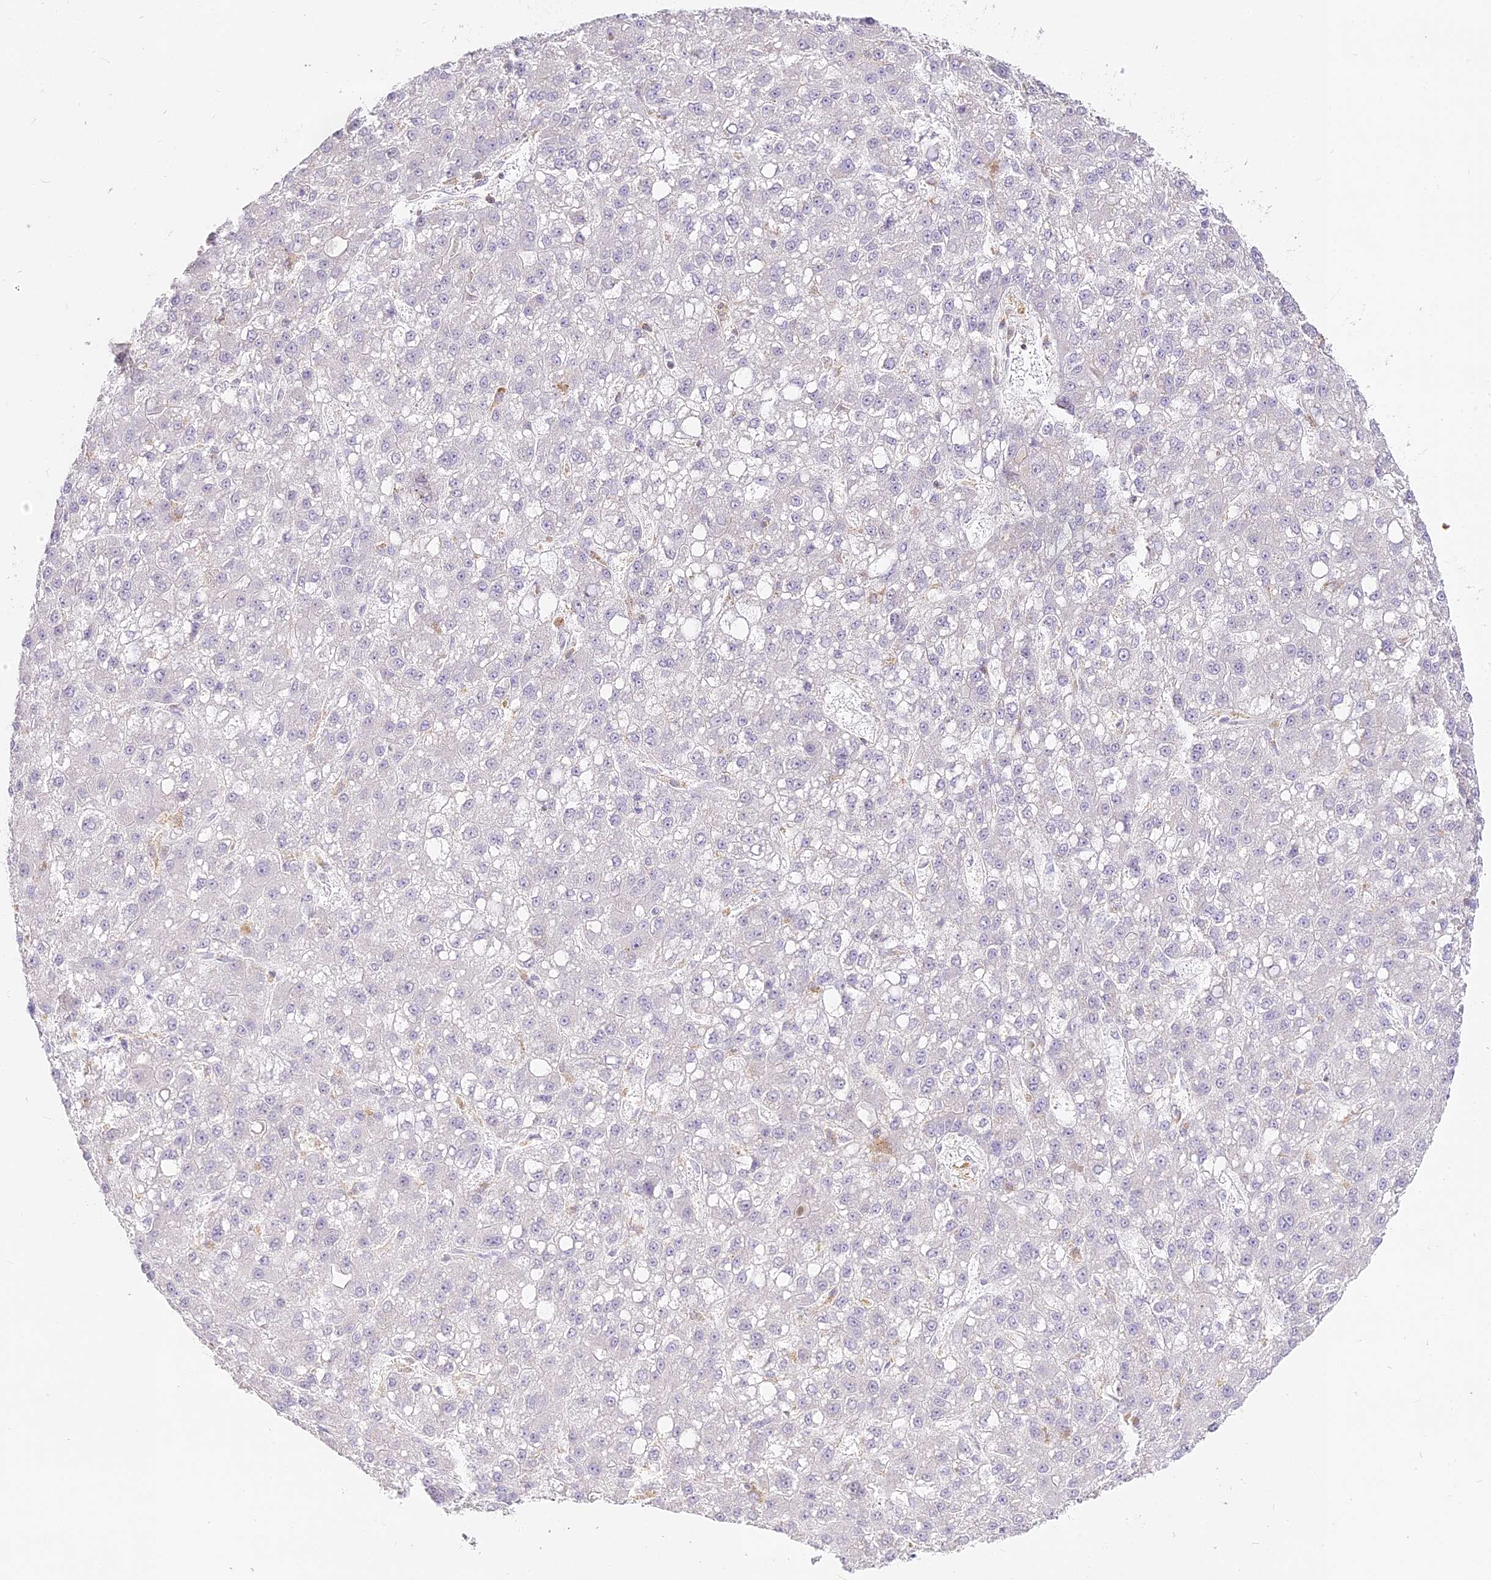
{"staining": {"intensity": "negative", "quantity": "none", "location": "none"}, "tissue": "liver cancer", "cell_type": "Tumor cells", "image_type": "cancer", "snomed": [{"axis": "morphology", "description": "Carcinoma, Hepatocellular, NOS"}, {"axis": "topography", "description": "Liver"}], "caption": "Immunohistochemistry image of human liver cancer stained for a protein (brown), which demonstrates no positivity in tumor cells.", "gene": "DOCK2", "patient": {"sex": "male", "age": 67}}